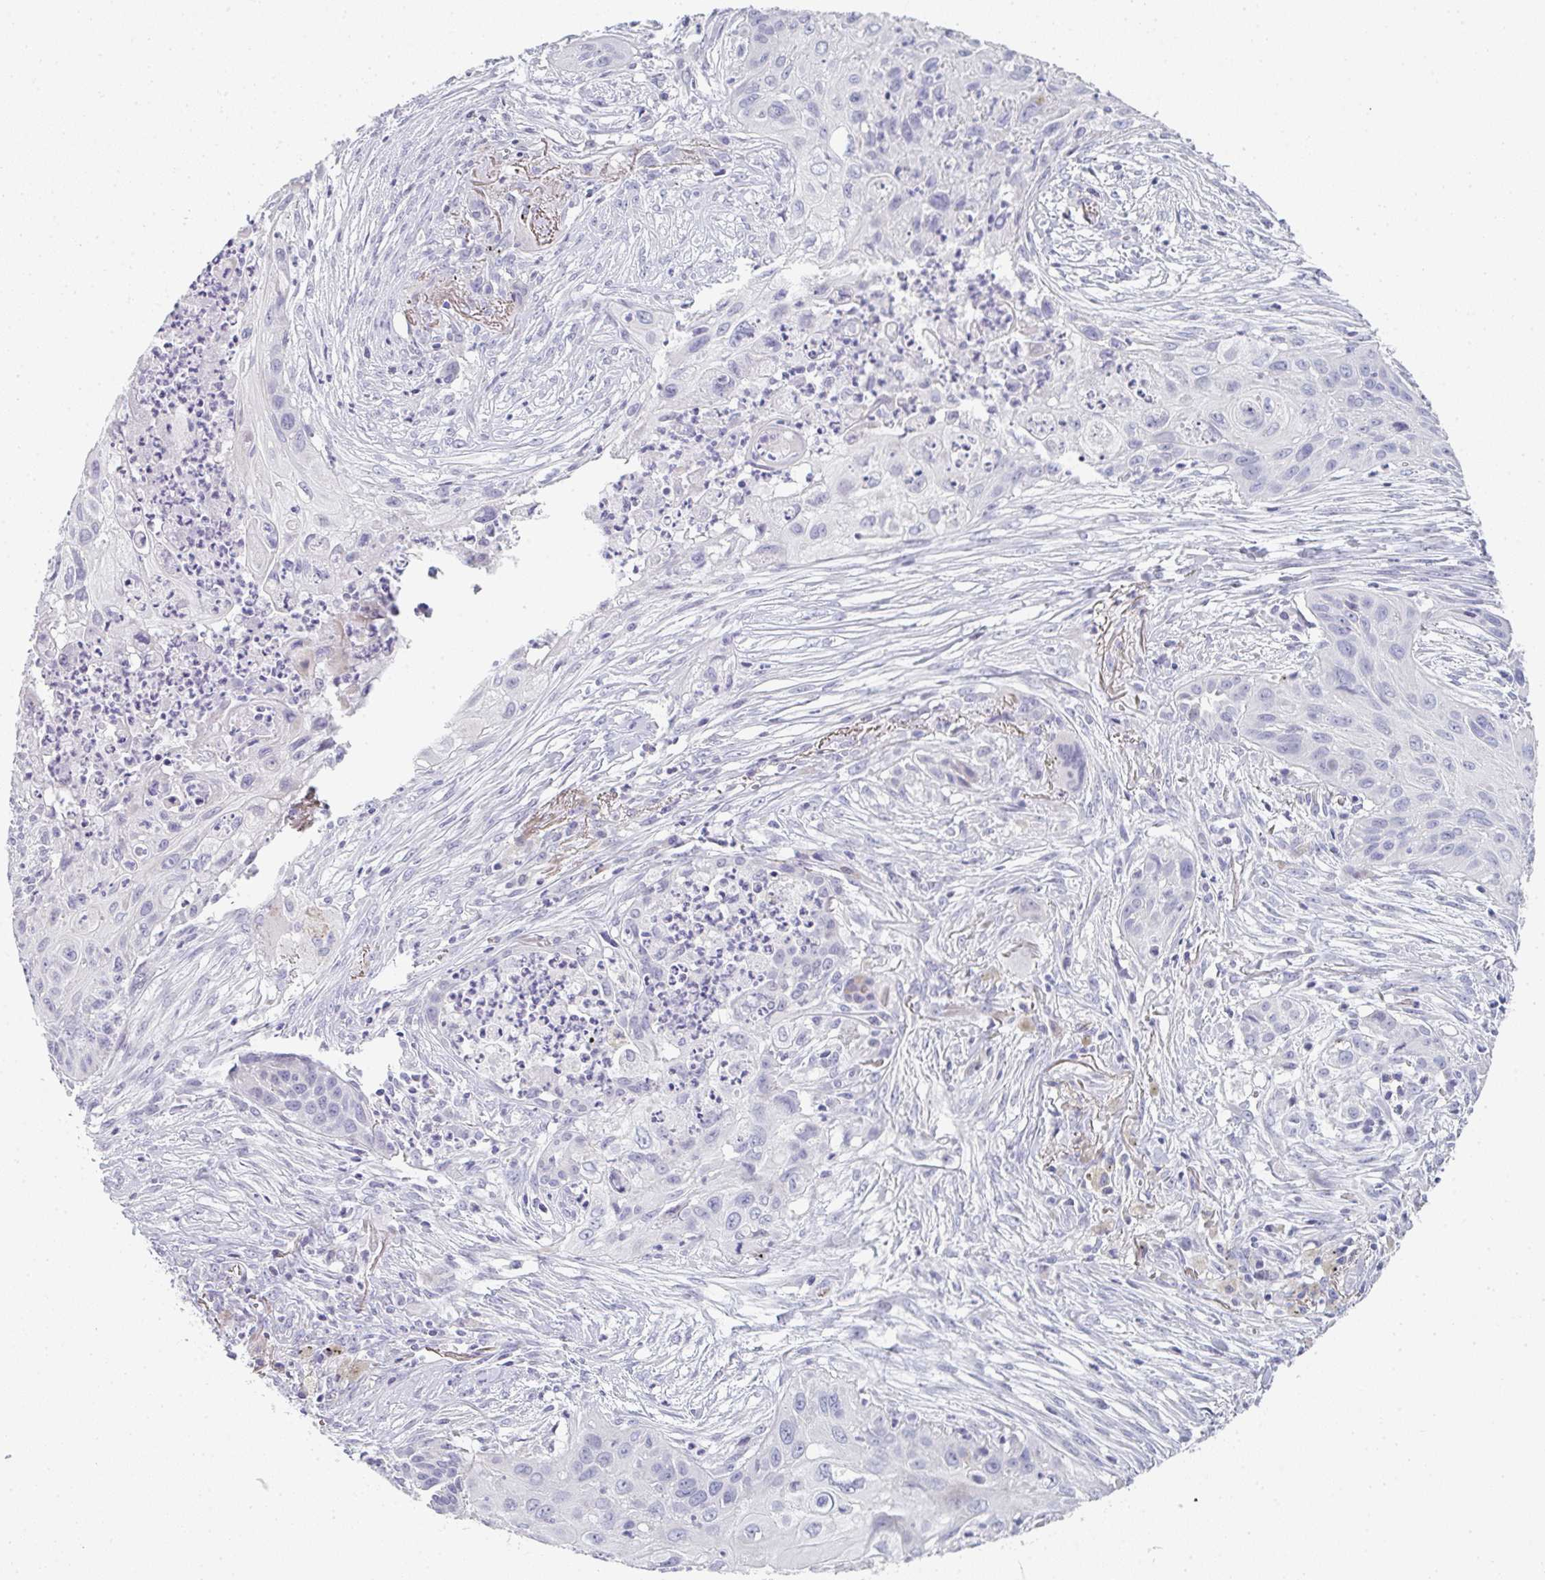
{"staining": {"intensity": "negative", "quantity": "none", "location": "none"}, "tissue": "lung cancer", "cell_type": "Tumor cells", "image_type": "cancer", "snomed": [{"axis": "morphology", "description": "Squamous cell carcinoma, NOS"}, {"axis": "topography", "description": "Lung"}], "caption": "Immunohistochemistry (IHC) photomicrograph of neoplastic tissue: human lung cancer stained with DAB reveals no significant protein positivity in tumor cells.", "gene": "NEU2", "patient": {"sex": "male", "age": 71}}